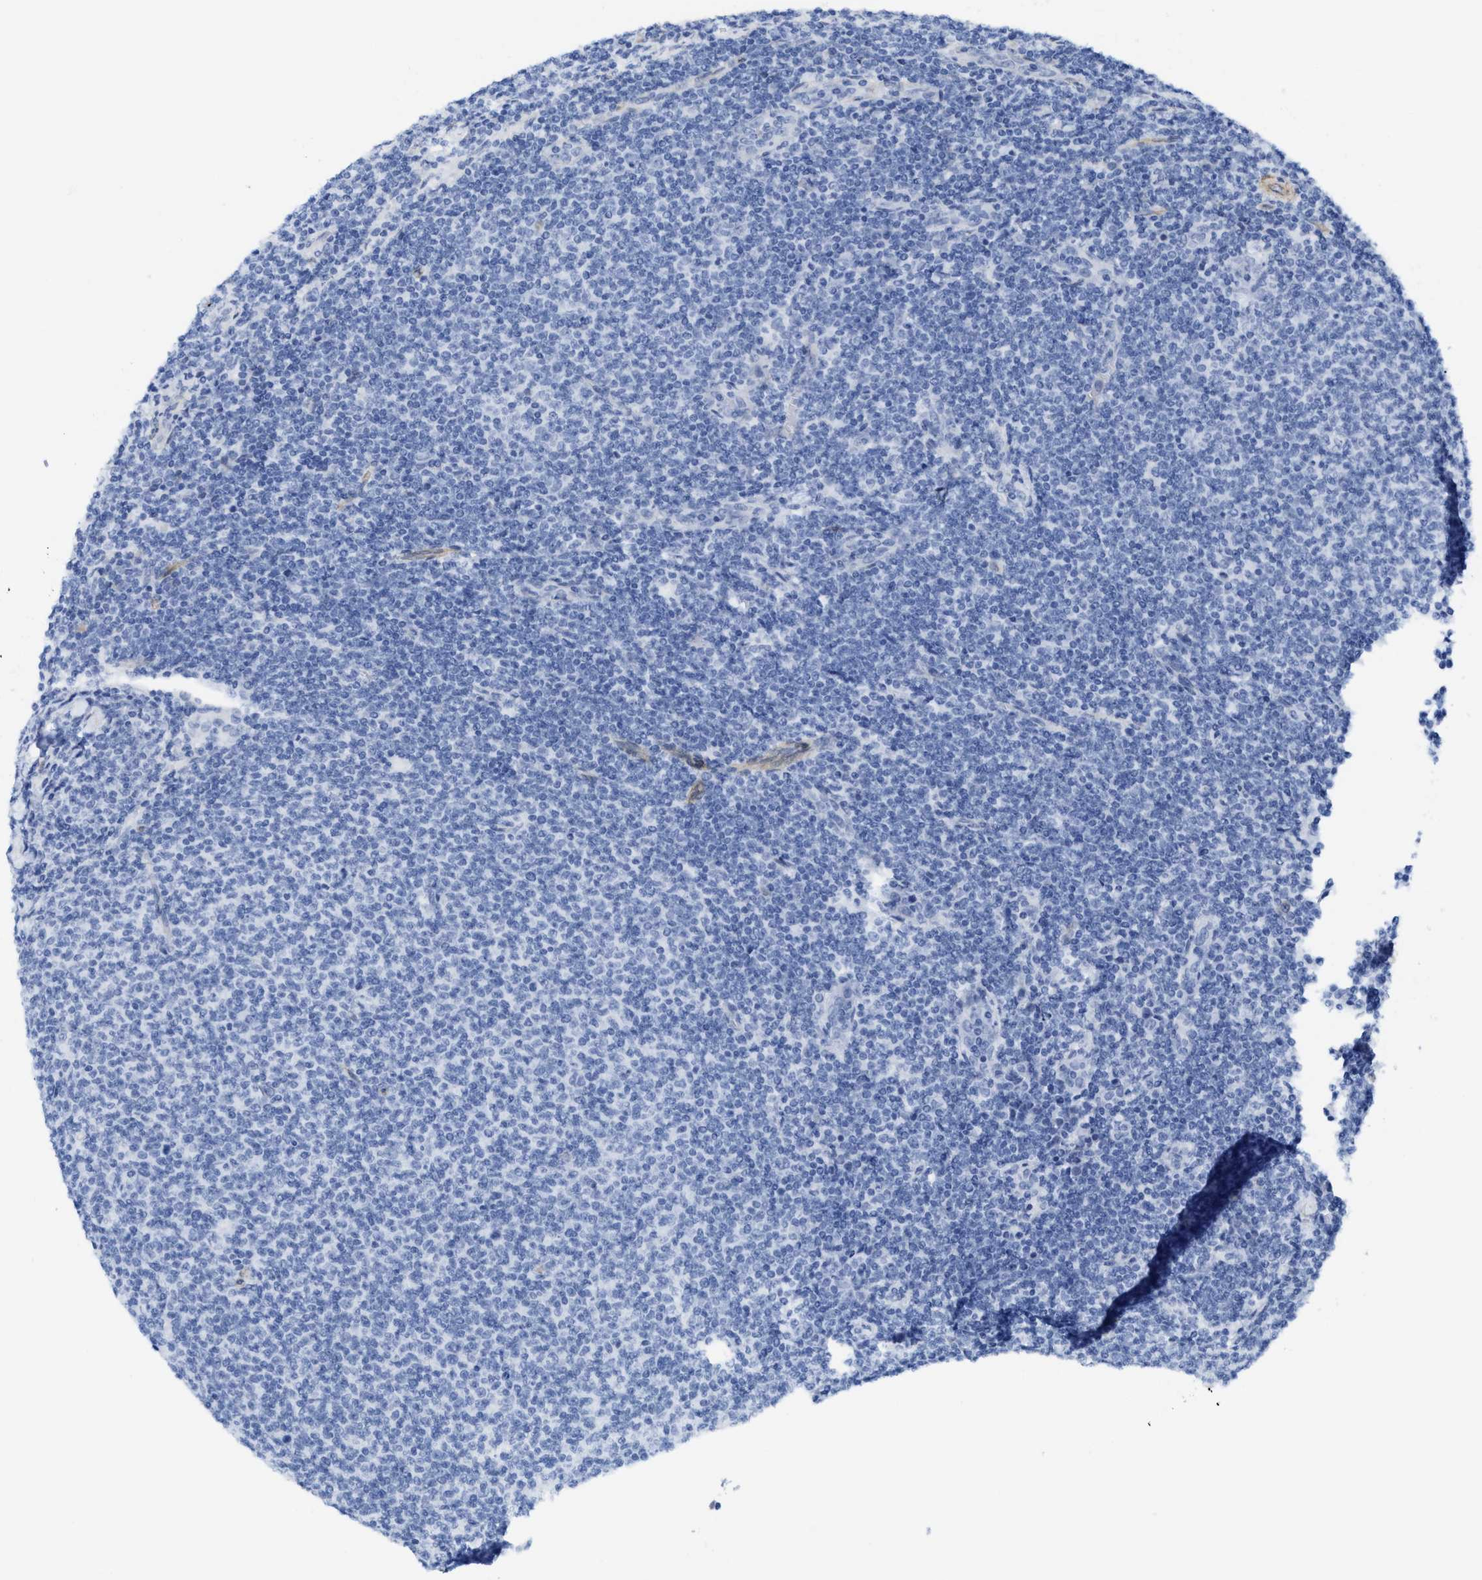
{"staining": {"intensity": "negative", "quantity": "none", "location": "none"}, "tissue": "lymphoma", "cell_type": "Tumor cells", "image_type": "cancer", "snomed": [{"axis": "morphology", "description": "Malignant lymphoma, non-Hodgkin's type, Low grade"}, {"axis": "topography", "description": "Lymph node"}], "caption": "High power microscopy micrograph of an immunohistochemistry image of lymphoma, revealing no significant staining in tumor cells.", "gene": "TUB", "patient": {"sex": "male", "age": 66}}